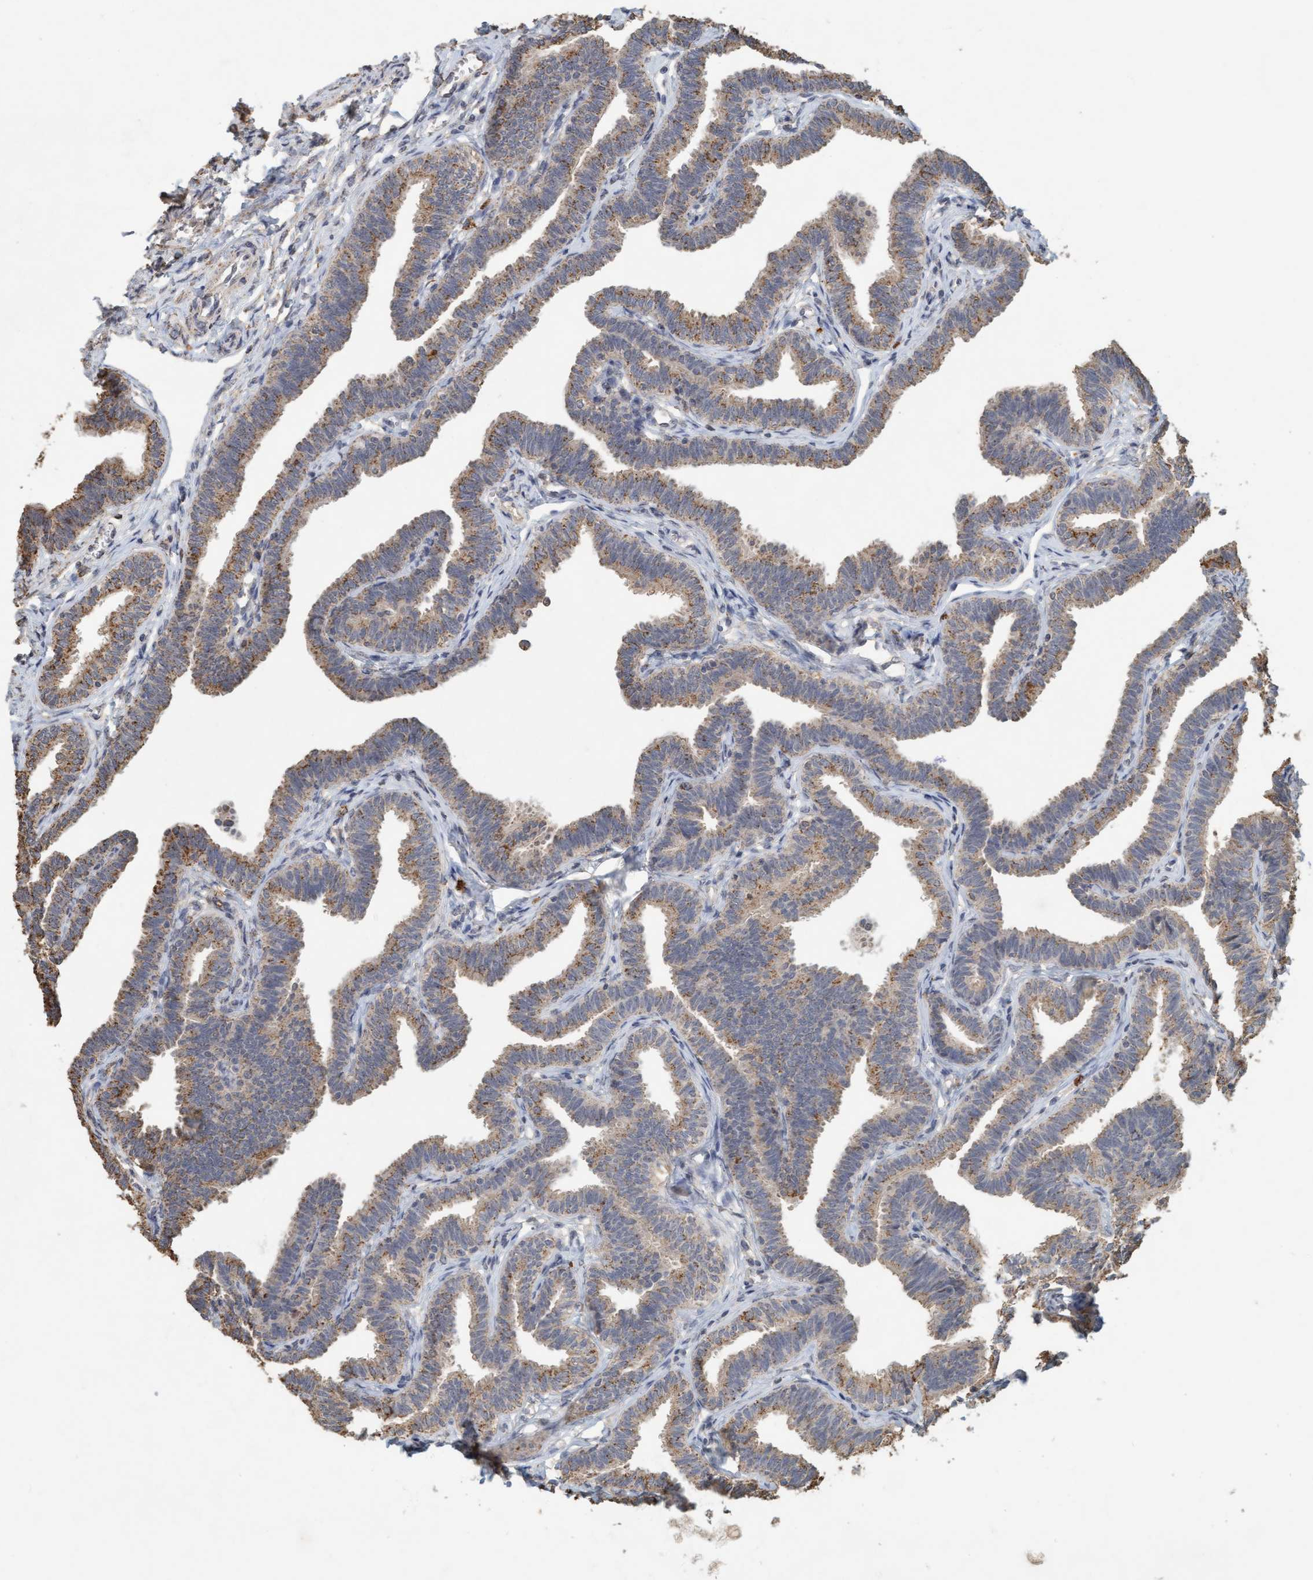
{"staining": {"intensity": "weak", "quantity": ">75%", "location": "cytoplasmic/membranous"}, "tissue": "fallopian tube", "cell_type": "Glandular cells", "image_type": "normal", "snomed": [{"axis": "morphology", "description": "Normal tissue, NOS"}, {"axis": "topography", "description": "Fallopian tube"}, {"axis": "topography", "description": "Ovary"}], "caption": "Protein expression analysis of unremarkable fallopian tube shows weak cytoplasmic/membranous positivity in approximately >75% of glandular cells.", "gene": "VSIG8", "patient": {"sex": "female", "age": 23}}